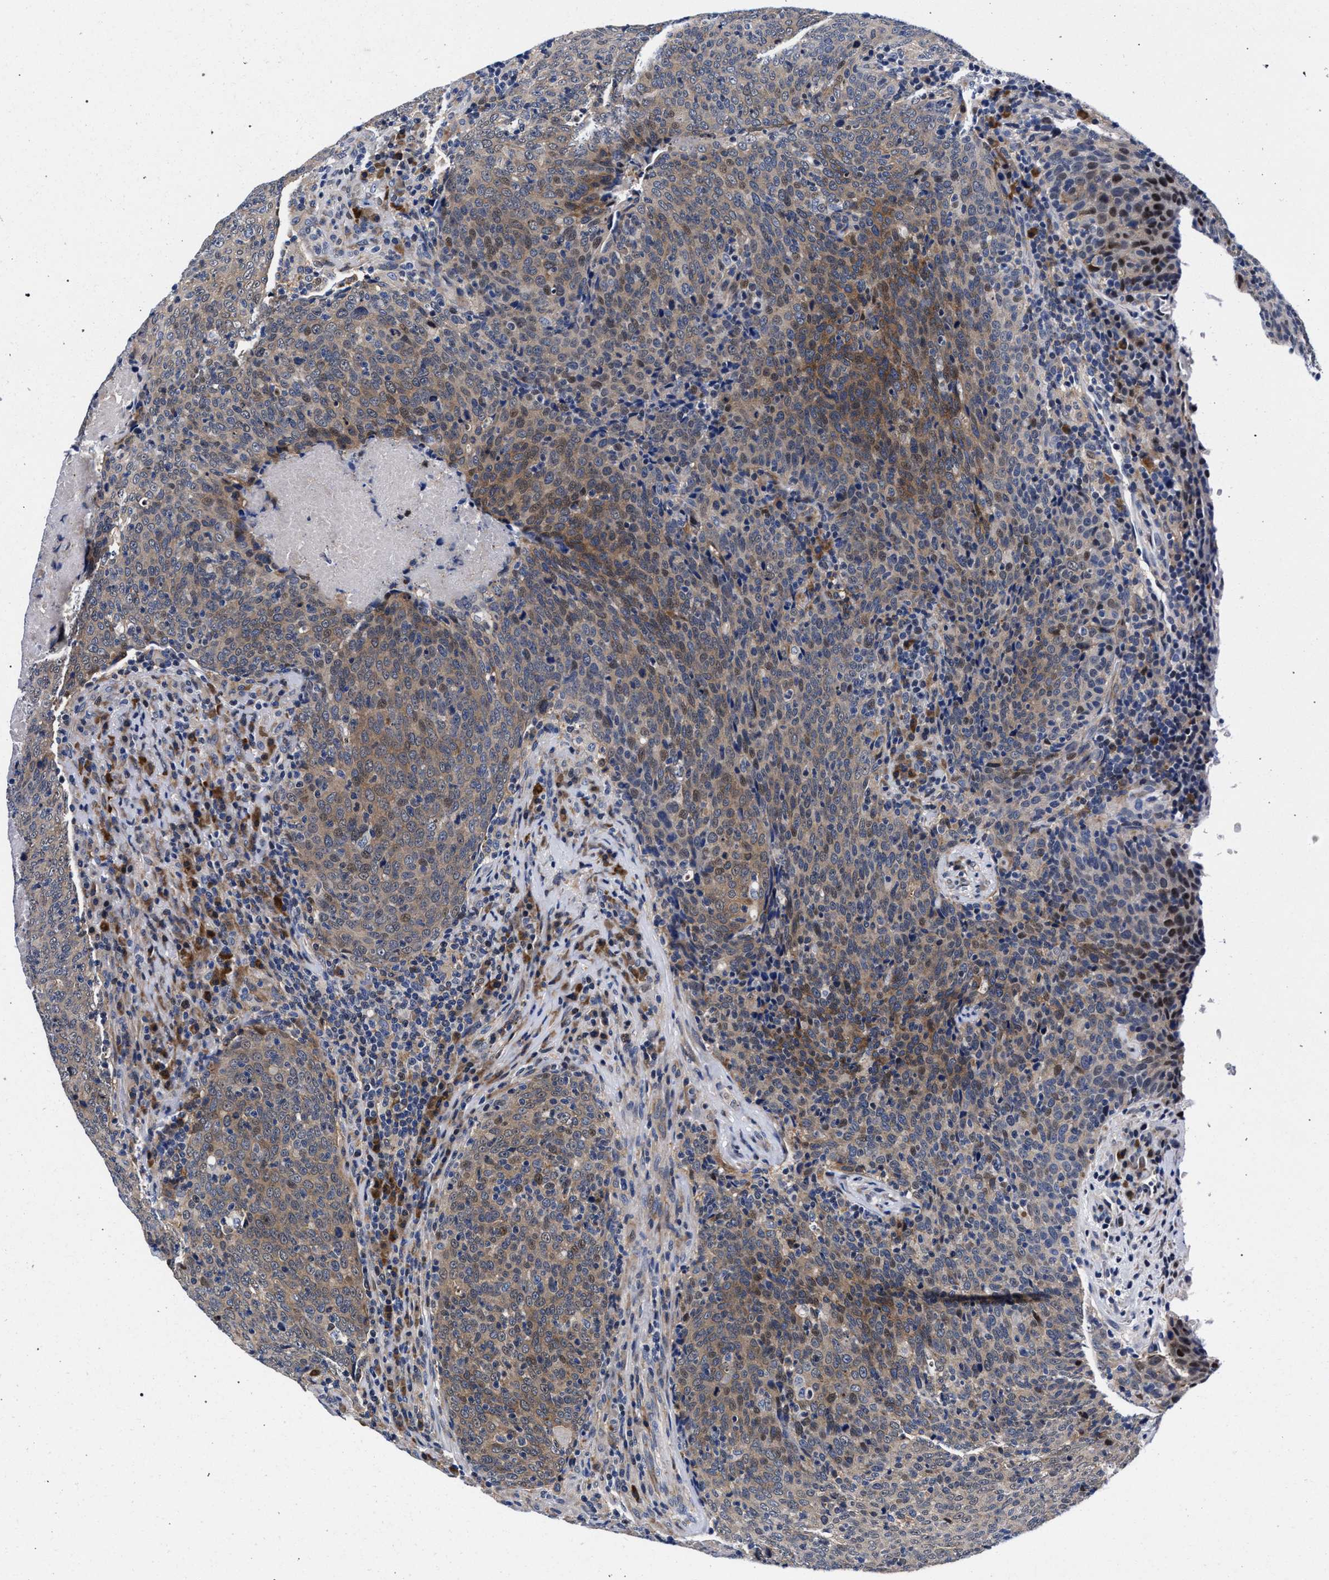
{"staining": {"intensity": "moderate", "quantity": "<25%", "location": "cytoplasmic/membranous,nuclear"}, "tissue": "head and neck cancer", "cell_type": "Tumor cells", "image_type": "cancer", "snomed": [{"axis": "morphology", "description": "Squamous cell carcinoma, NOS"}, {"axis": "morphology", "description": "Squamous cell carcinoma, metastatic, NOS"}, {"axis": "topography", "description": "Lymph node"}, {"axis": "topography", "description": "Head-Neck"}], "caption": "Protein expression analysis of head and neck cancer reveals moderate cytoplasmic/membranous and nuclear expression in approximately <25% of tumor cells.", "gene": "ZNF462", "patient": {"sex": "male", "age": 62}}